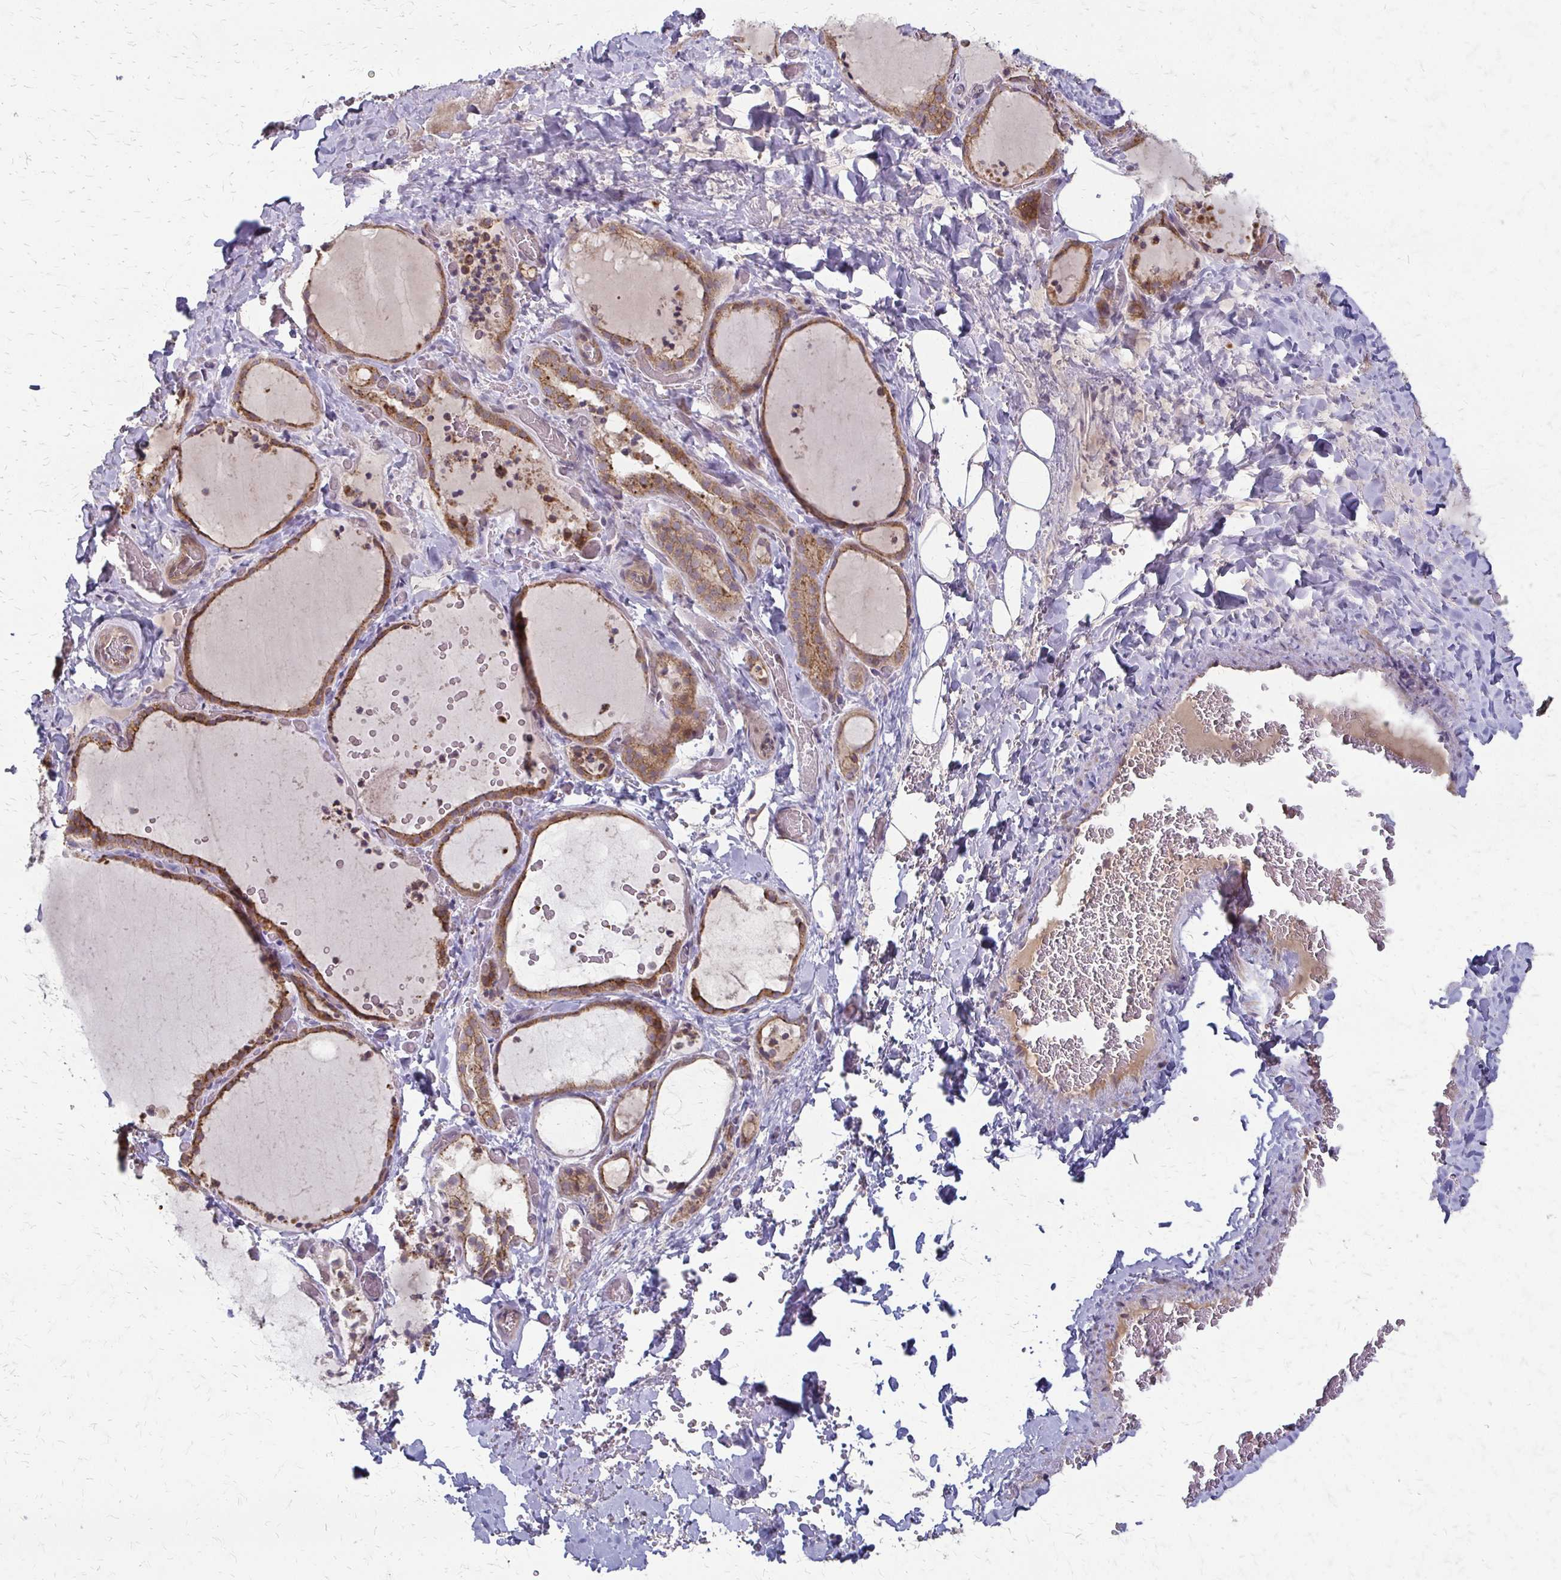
{"staining": {"intensity": "moderate", "quantity": ">75%", "location": "cytoplasmic/membranous"}, "tissue": "thyroid gland", "cell_type": "Glandular cells", "image_type": "normal", "snomed": [{"axis": "morphology", "description": "Normal tissue, NOS"}, {"axis": "topography", "description": "Thyroid gland"}], "caption": "A high-resolution micrograph shows immunohistochemistry (IHC) staining of unremarkable thyroid gland, which demonstrates moderate cytoplasmic/membranous staining in about >75% of glandular cells.", "gene": "ZNF383", "patient": {"sex": "female", "age": 22}}